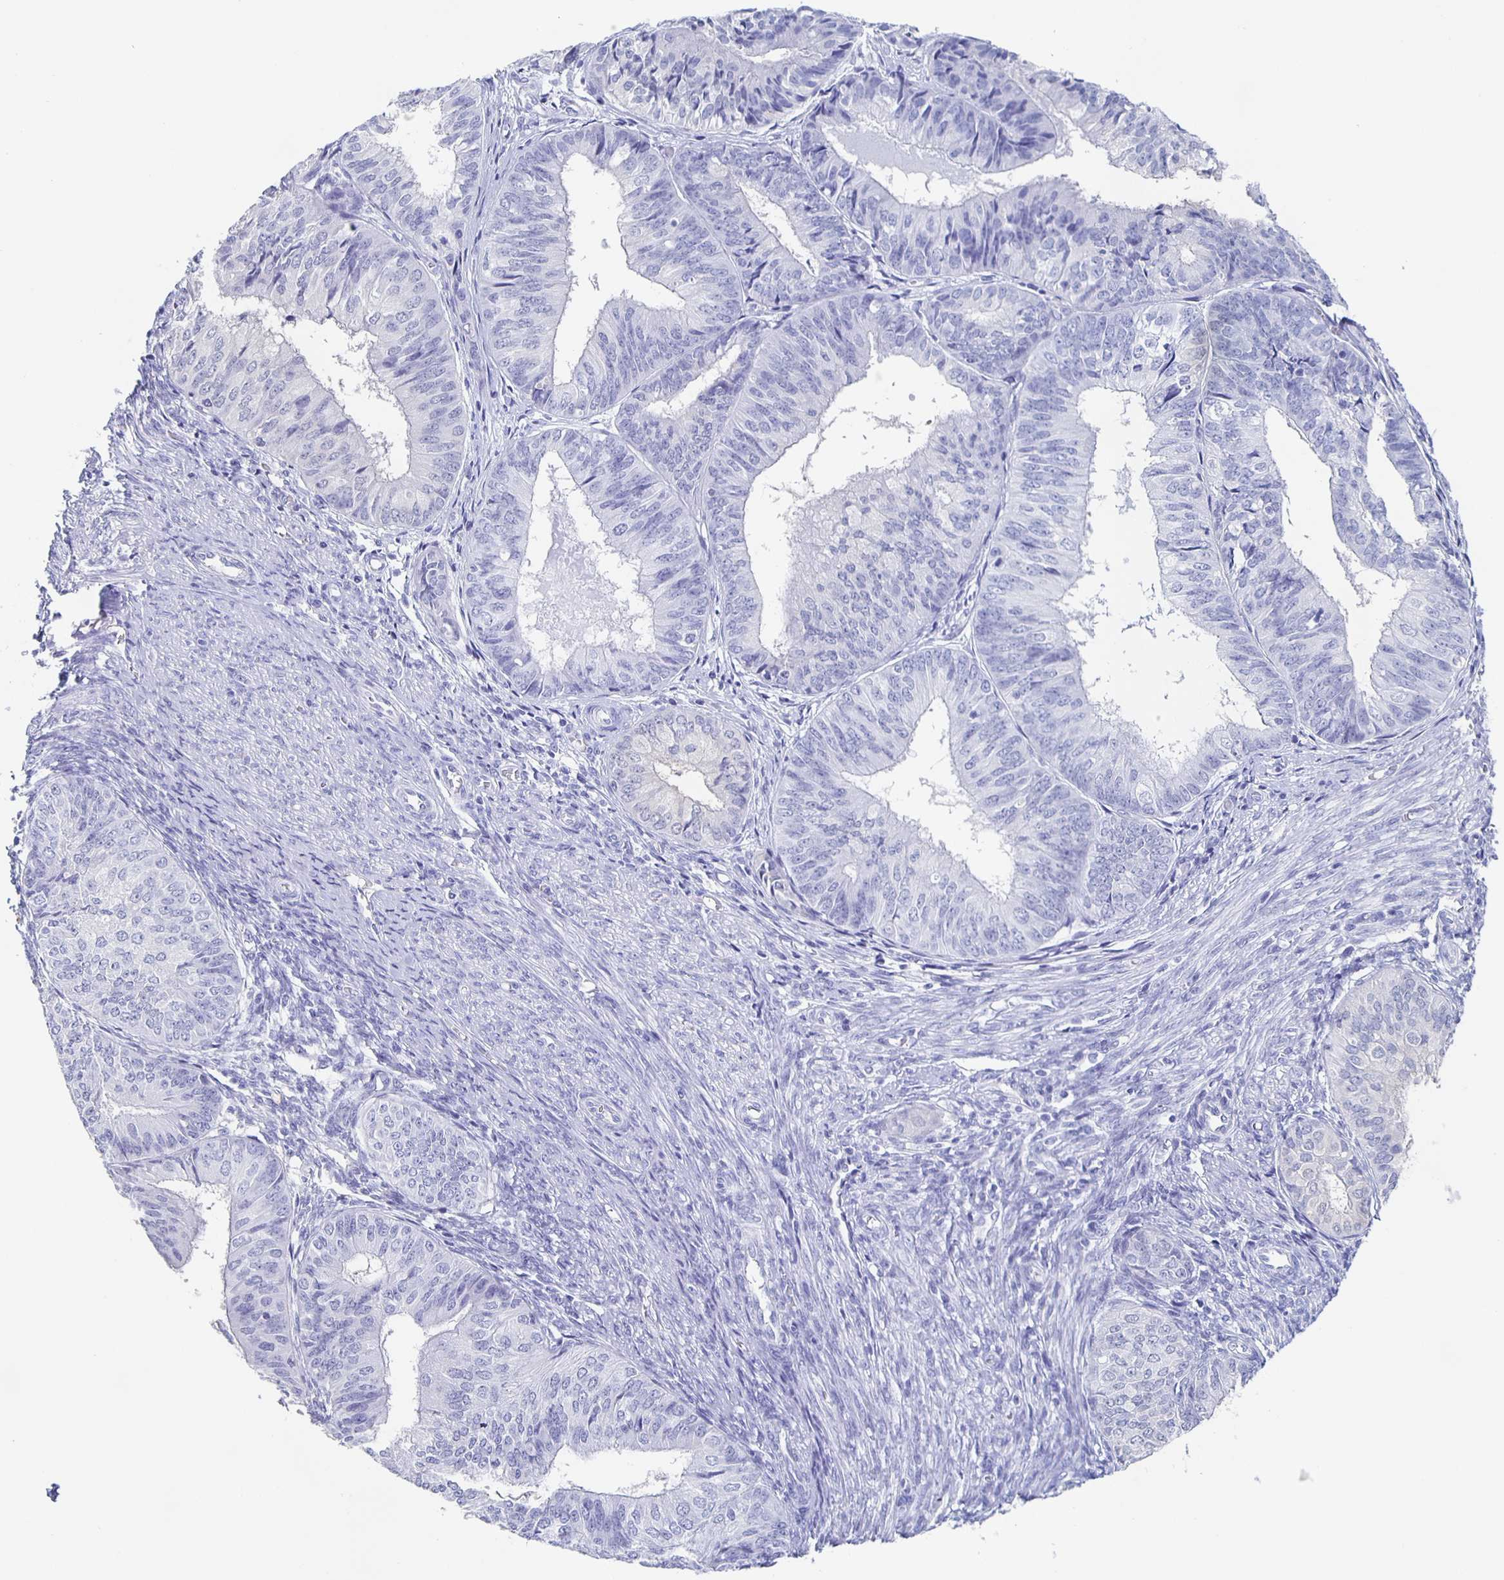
{"staining": {"intensity": "negative", "quantity": "none", "location": "none"}, "tissue": "endometrial cancer", "cell_type": "Tumor cells", "image_type": "cancer", "snomed": [{"axis": "morphology", "description": "Adenocarcinoma, NOS"}, {"axis": "topography", "description": "Endometrium"}], "caption": "Endometrial adenocarcinoma stained for a protein using IHC displays no staining tumor cells.", "gene": "FGA", "patient": {"sex": "female", "age": 58}}